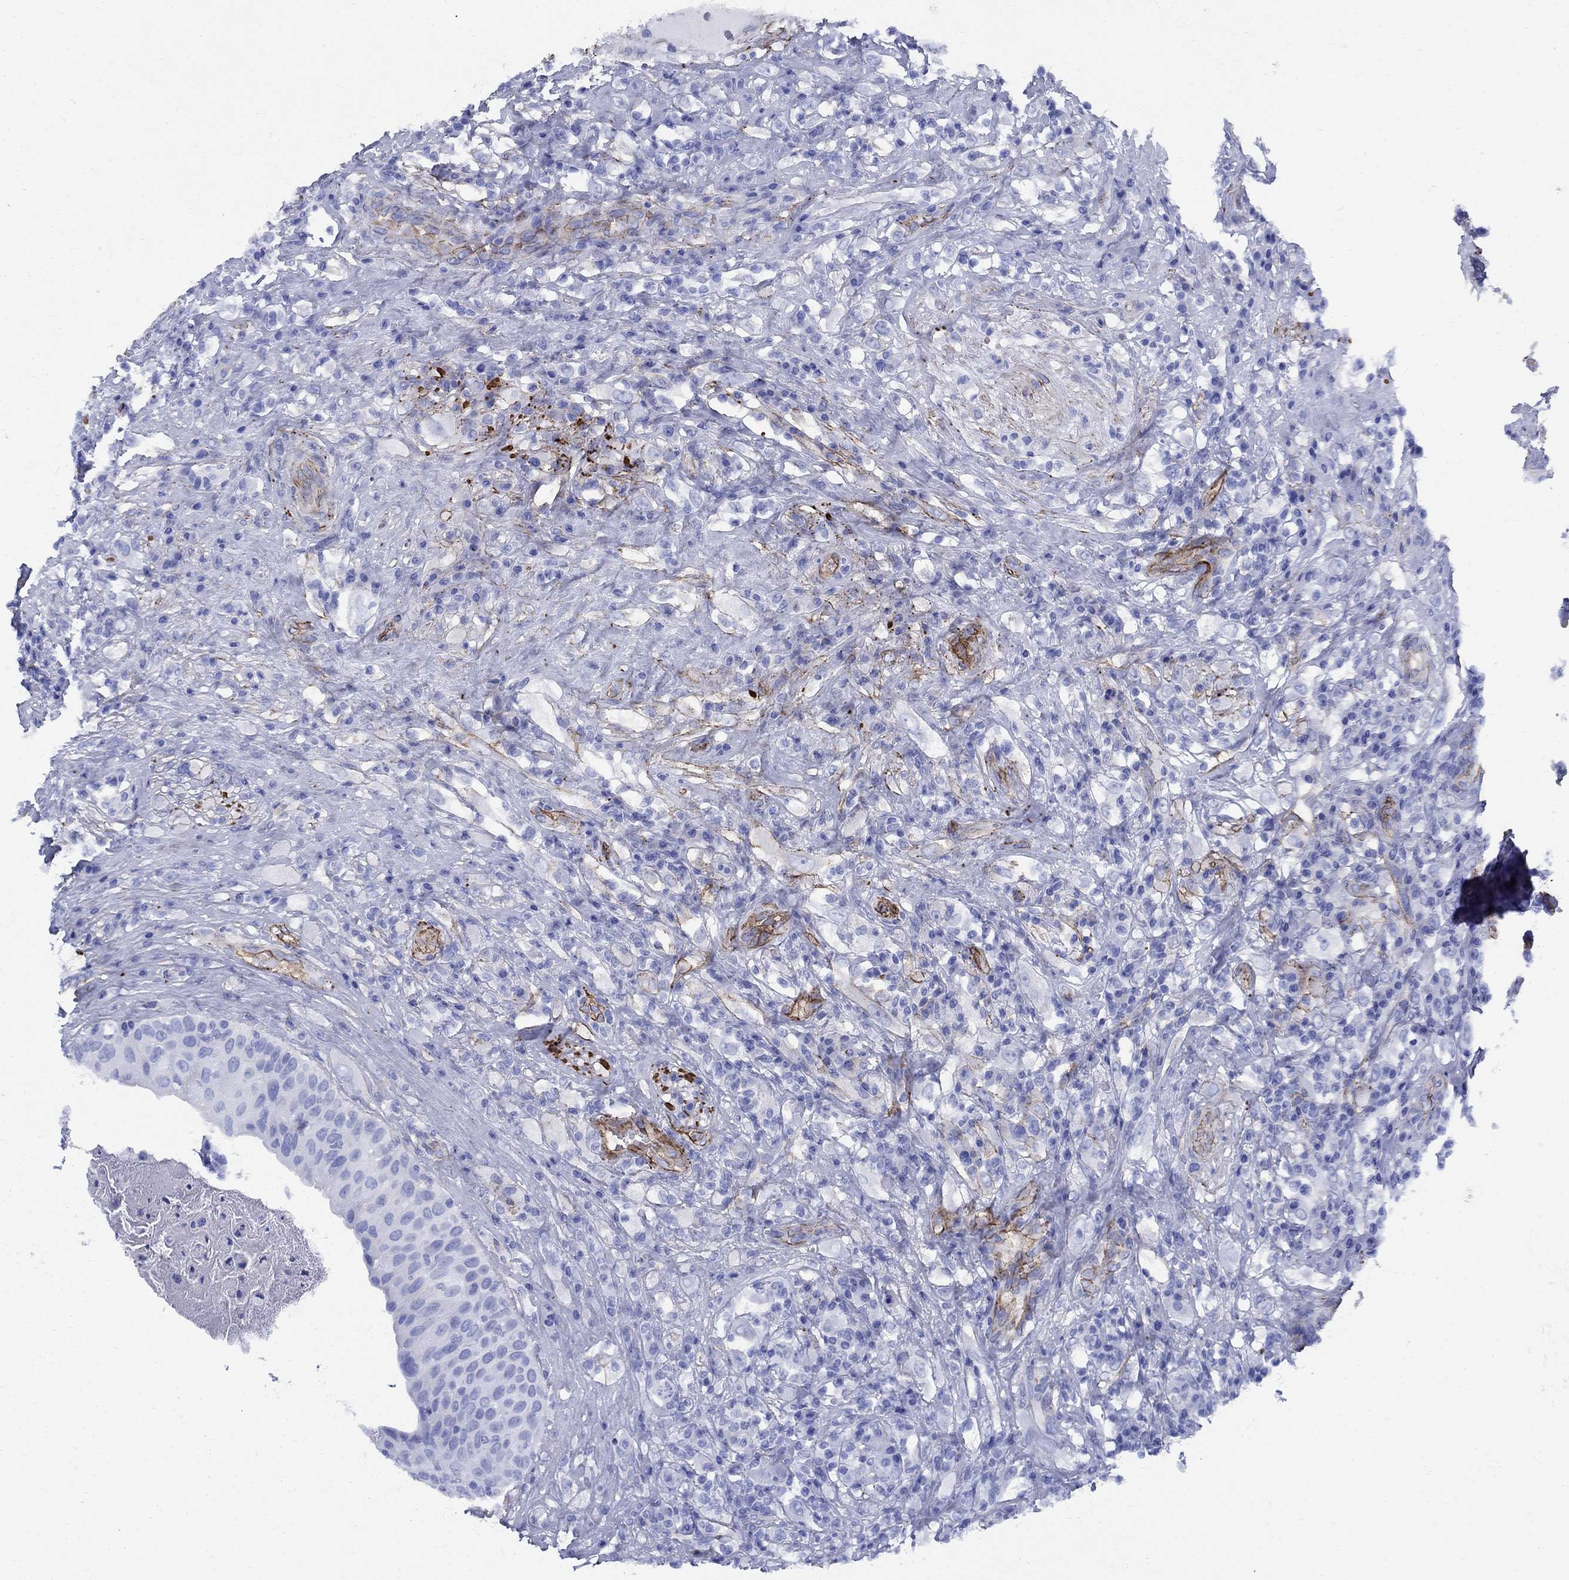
{"staining": {"intensity": "negative", "quantity": "none", "location": "none"}, "tissue": "testis cancer", "cell_type": "Tumor cells", "image_type": "cancer", "snomed": [{"axis": "morphology", "description": "Necrosis, NOS"}, {"axis": "morphology", "description": "Carcinoma, Embryonal, NOS"}, {"axis": "topography", "description": "Testis"}], "caption": "The immunohistochemistry (IHC) micrograph has no significant staining in tumor cells of testis embryonal carcinoma tissue. (DAB (3,3'-diaminobenzidine) IHC with hematoxylin counter stain).", "gene": "VTN", "patient": {"sex": "male", "age": 19}}